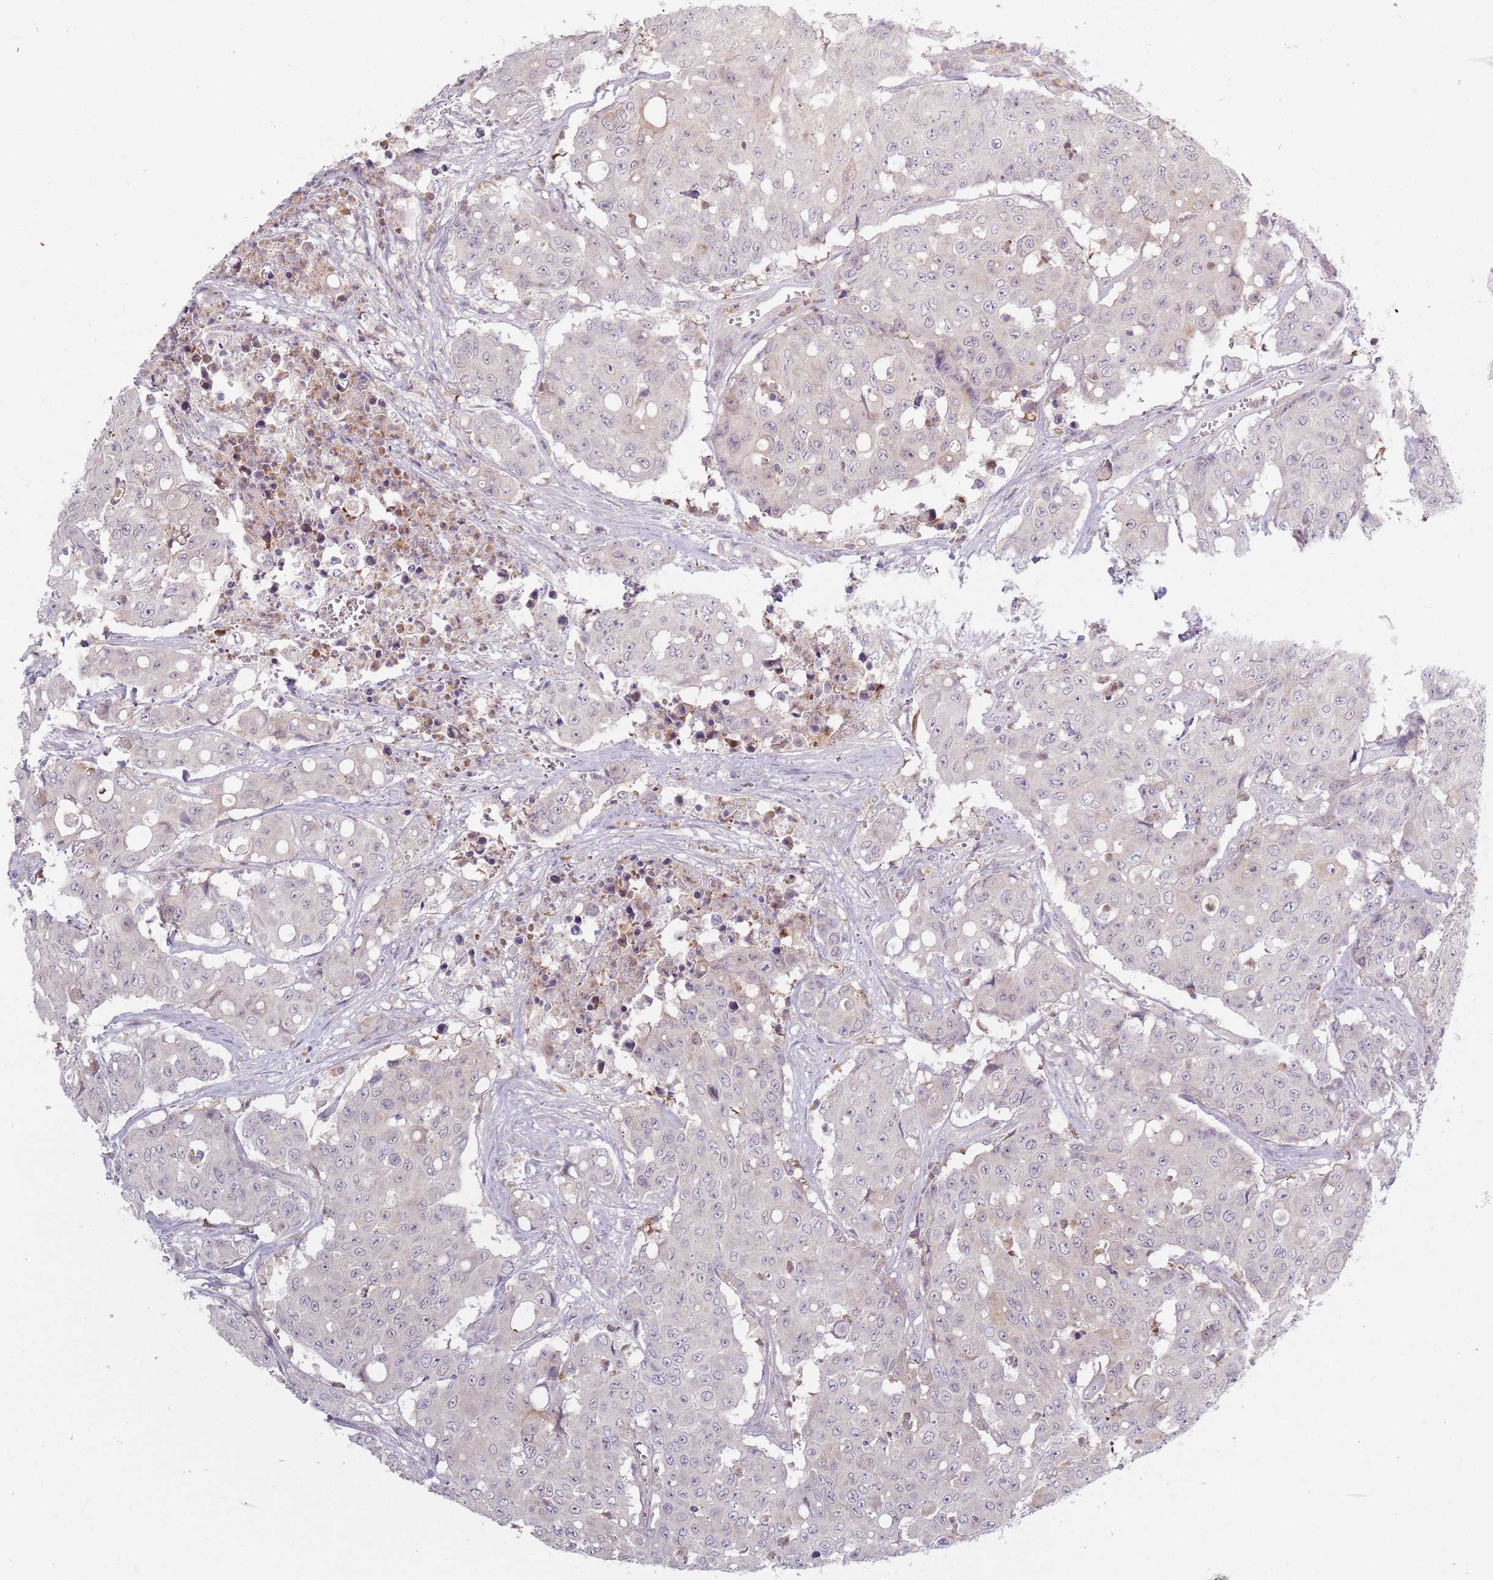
{"staining": {"intensity": "weak", "quantity": "<25%", "location": "cytoplasmic/membranous"}, "tissue": "colorectal cancer", "cell_type": "Tumor cells", "image_type": "cancer", "snomed": [{"axis": "morphology", "description": "Adenocarcinoma, NOS"}, {"axis": "topography", "description": "Colon"}], "caption": "Adenocarcinoma (colorectal) was stained to show a protein in brown. There is no significant expression in tumor cells.", "gene": "ZDHHC2", "patient": {"sex": "male", "age": 51}}